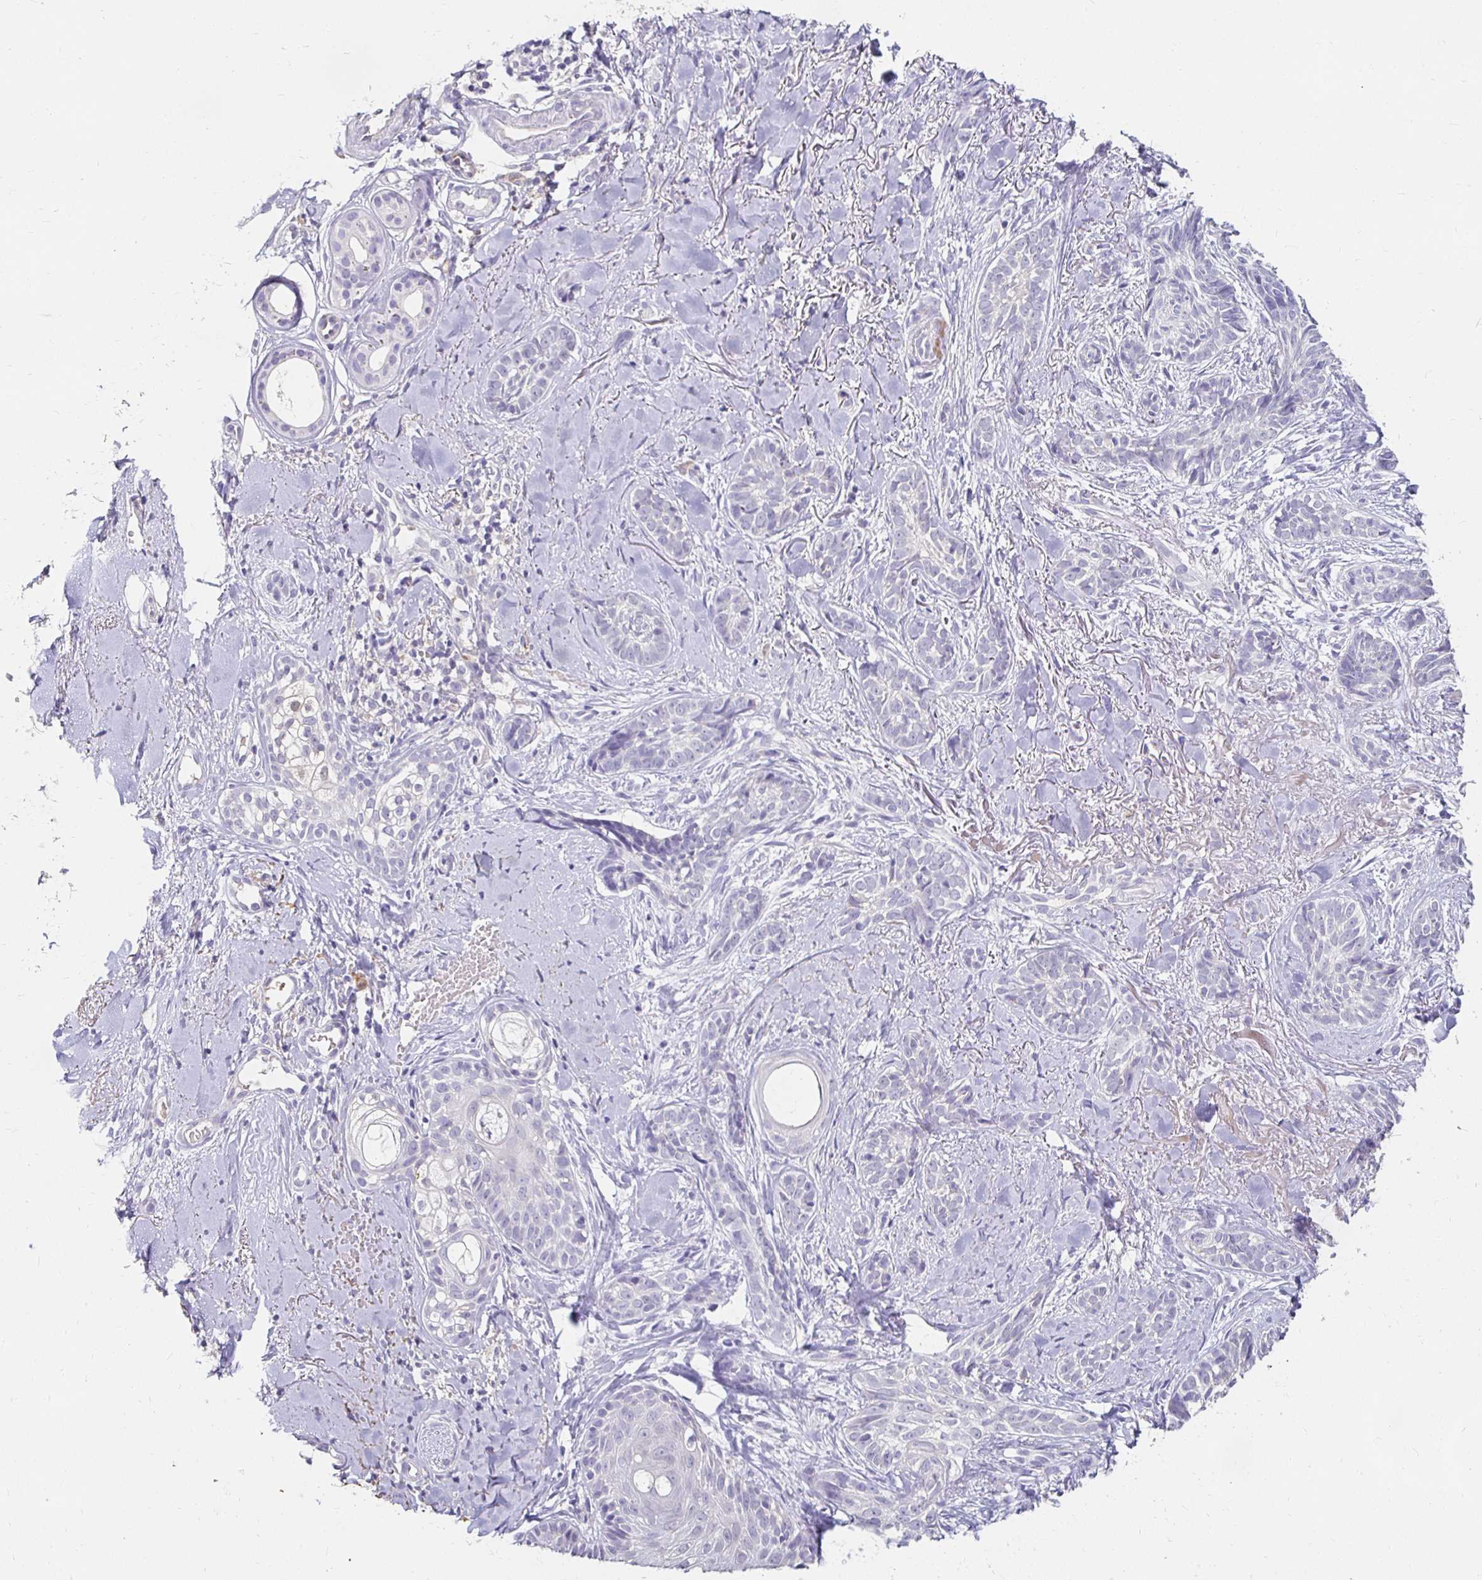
{"staining": {"intensity": "negative", "quantity": "none", "location": "none"}, "tissue": "skin cancer", "cell_type": "Tumor cells", "image_type": "cancer", "snomed": [{"axis": "morphology", "description": "Basal cell carcinoma"}, {"axis": "morphology", "description": "BCC, high aggressive"}, {"axis": "topography", "description": "Skin"}], "caption": "Immunohistochemistry (IHC) photomicrograph of neoplastic tissue: human skin basal cell carcinoma stained with DAB (3,3'-diaminobenzidine) displays no significant protein expression in tumor cells.", "gene": "GK2", "patient": {"sex": "female", "age": 79}}